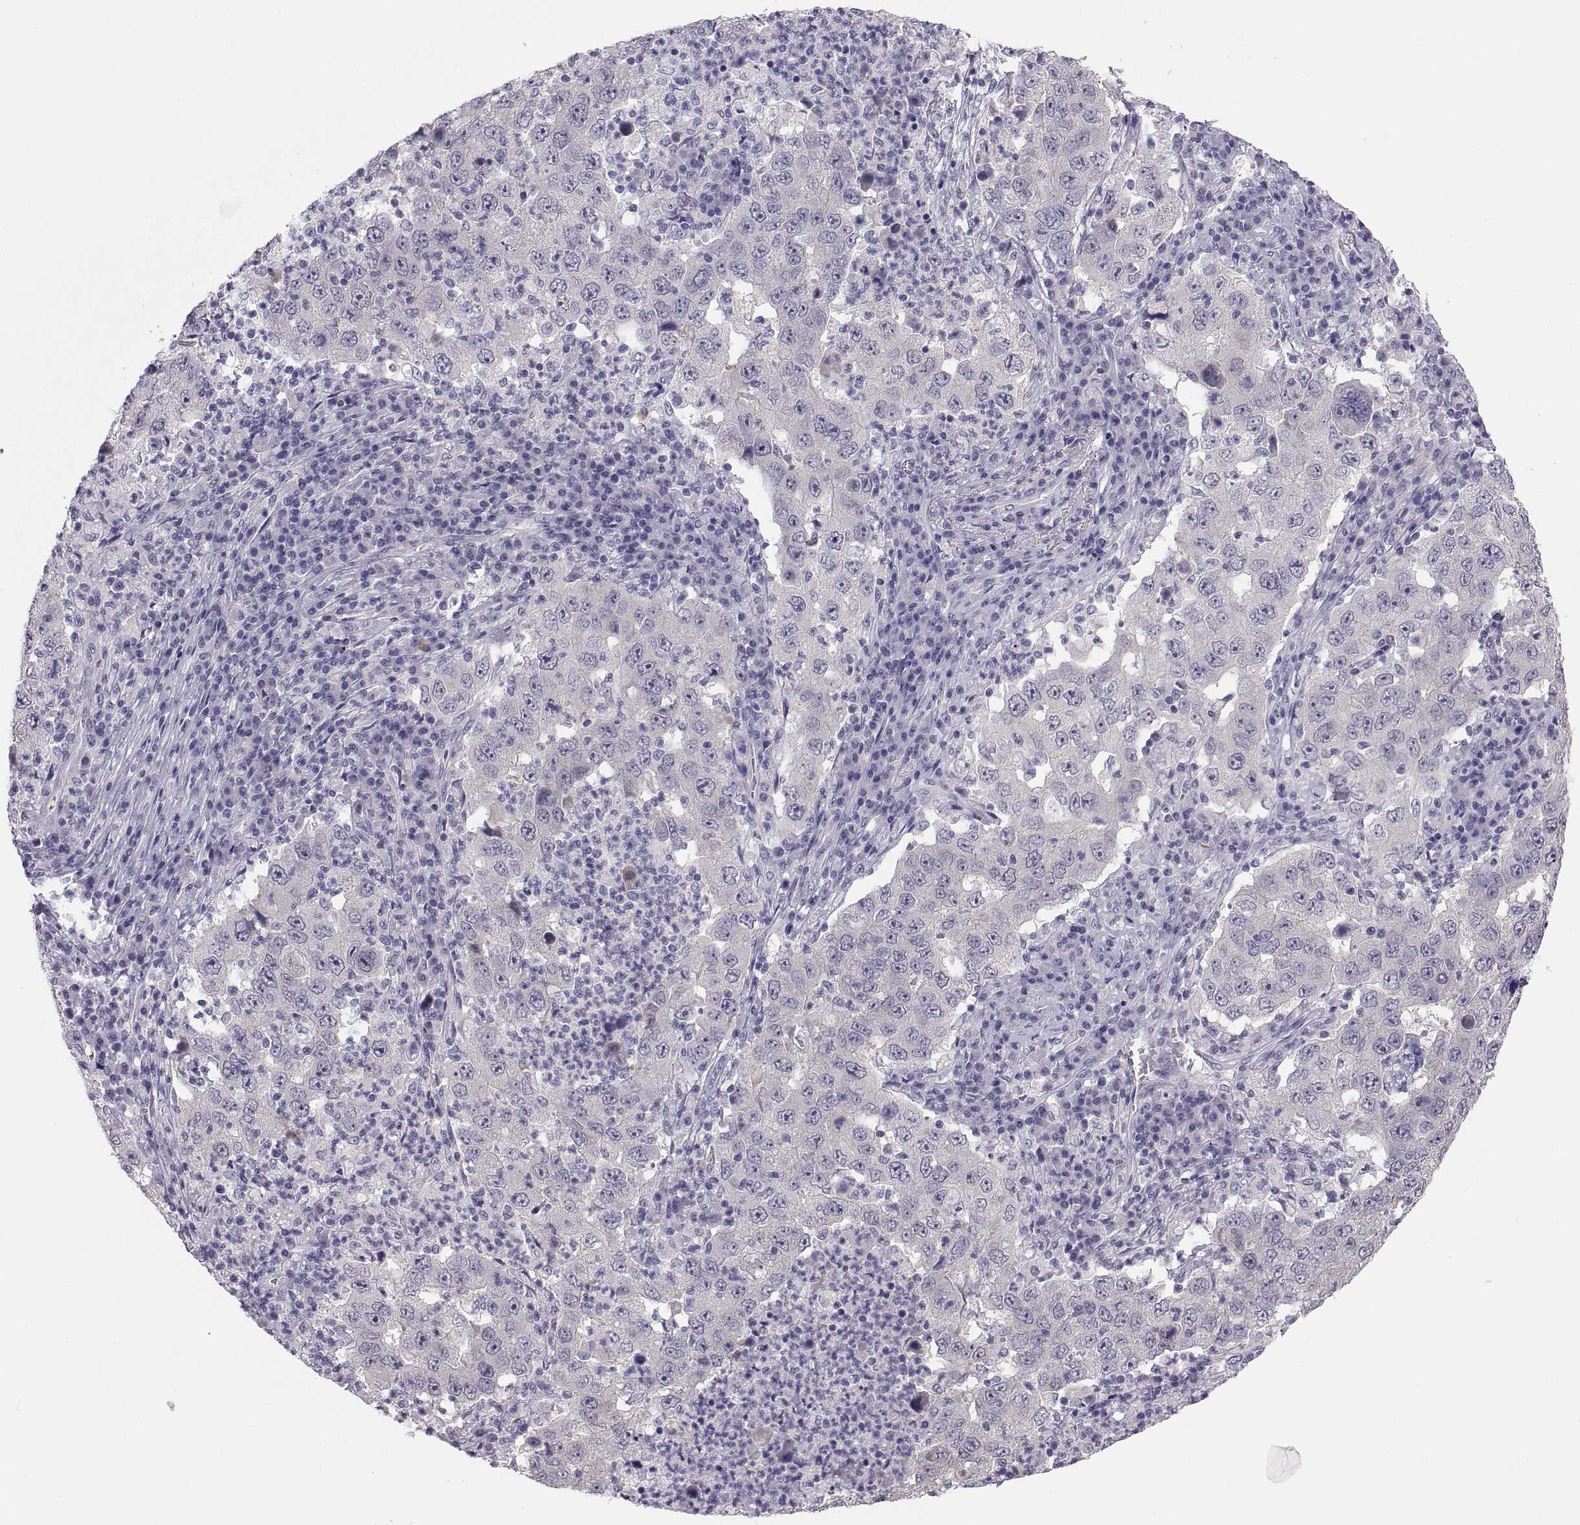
{"staining": {"intensity": "negative", "quantity": "none", "location": "none"}, "tissue": "lung cancer", "cell_type": "Tumor cells", "image_type": "cancer", "snomed": [{"axis": "morphology", "description": "Adenocarcinoma, NOS"}, {"axis": "topography", "description": "Lung"}], "caption": "This is an immunohistochemistry histopathology image of lung adenocarcinoma. There is no positivity in tumor cells.", "gene": "STRC", "patient": {"sex": "male", "age": 73}}